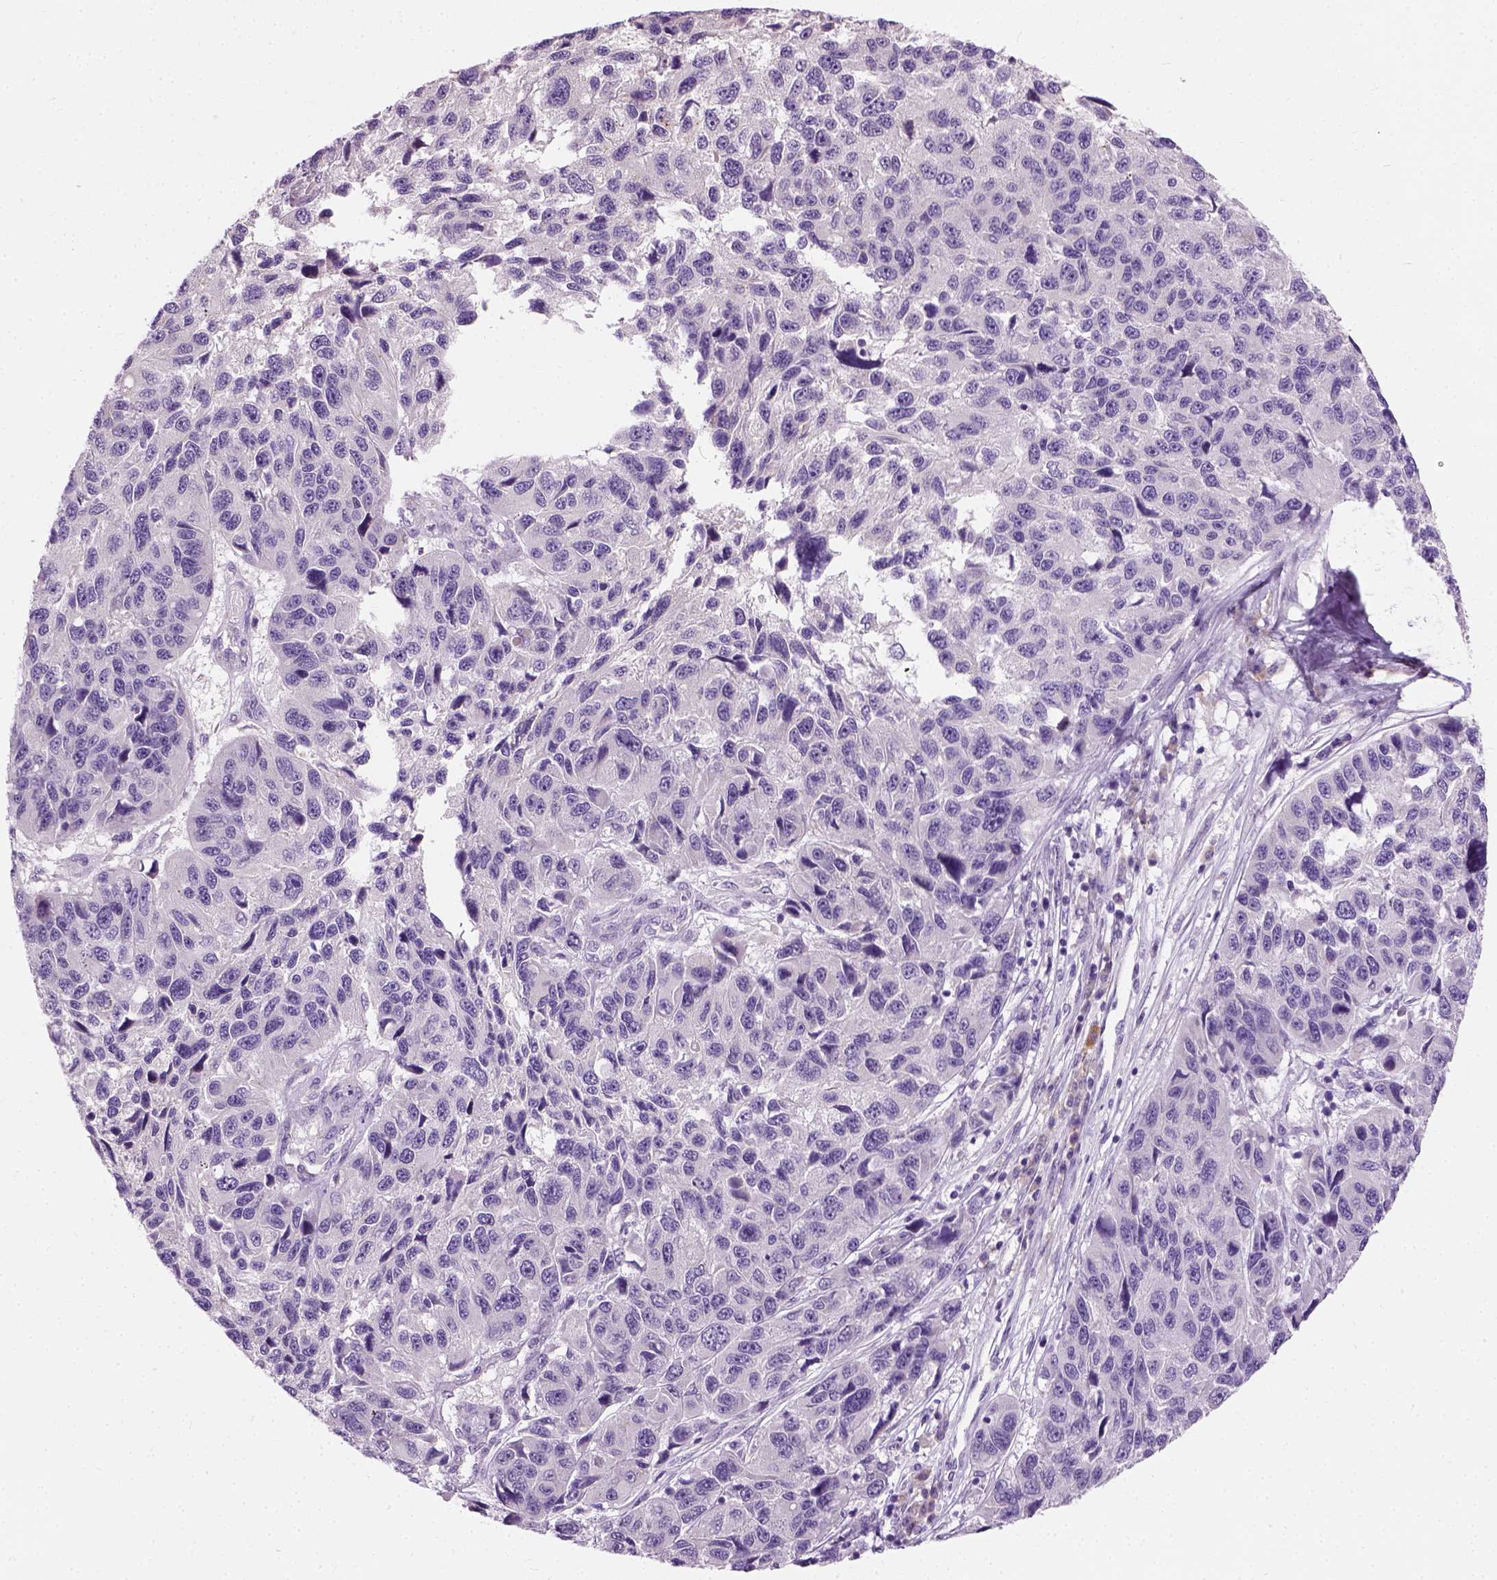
{"staining": {"intensity": "negative", "quantity": "none", "location": "none"}, "tissue": "melanoma", "cell_type": "Tumor cells", "image_type": "cancer", "snomed": [{"axis": "morphology", "description": "Malignant melanoma, NOS"}, {"axis": "topography", "description": "Skin"}], "caption": "The immunohistochemistry (IHC) photomicrograph has no significant expression in tumor cells of melanoma tissue.", "gene": "TRIM72", "patient": {"sex": "male", "age": 53}}